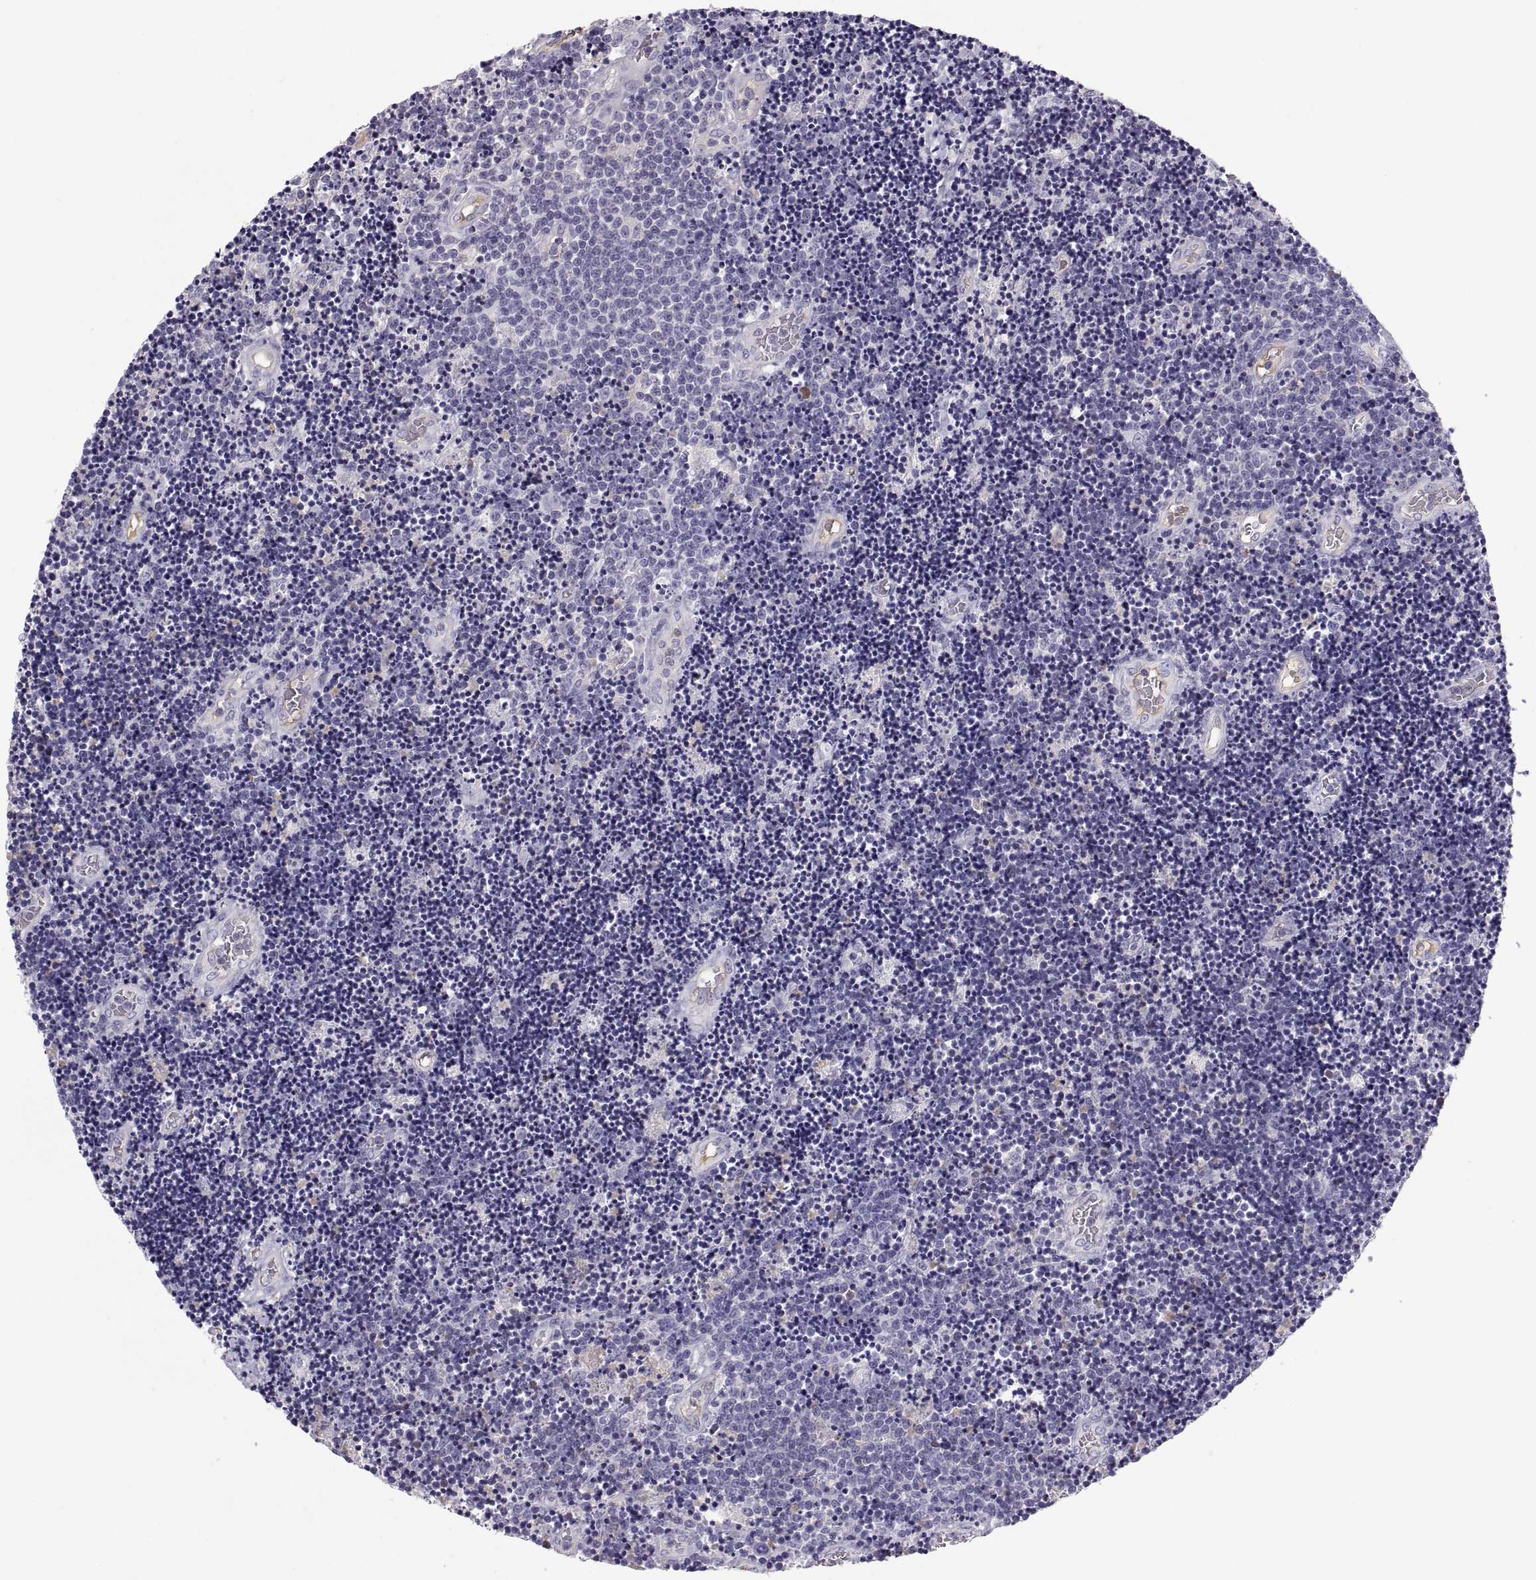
{"staining": {"intensity": "negative", "quantity": "none", "location": "none"}, "tissue": "lymphoma", "cell_type": "Tumor cells", "image_type": "cancer", "snomed": [{"axis": "morphology", "description": "Malignant lymphoma, non-Hodgkin's type, Low grade"}, {"axis": "topography", "description": "Brain"}], "caption": "A high-resolution histopathology image shows immunohistochemistry (IHC) staining of lymphoma, which displays no significant positivity in tumor cells. (DAB (3,3'-diaminobenzidine) immunohistochemistry with hematoxylin counter stain).", "gene": "MAGEB2", "patient": {"sex": "female", "age": 66}}